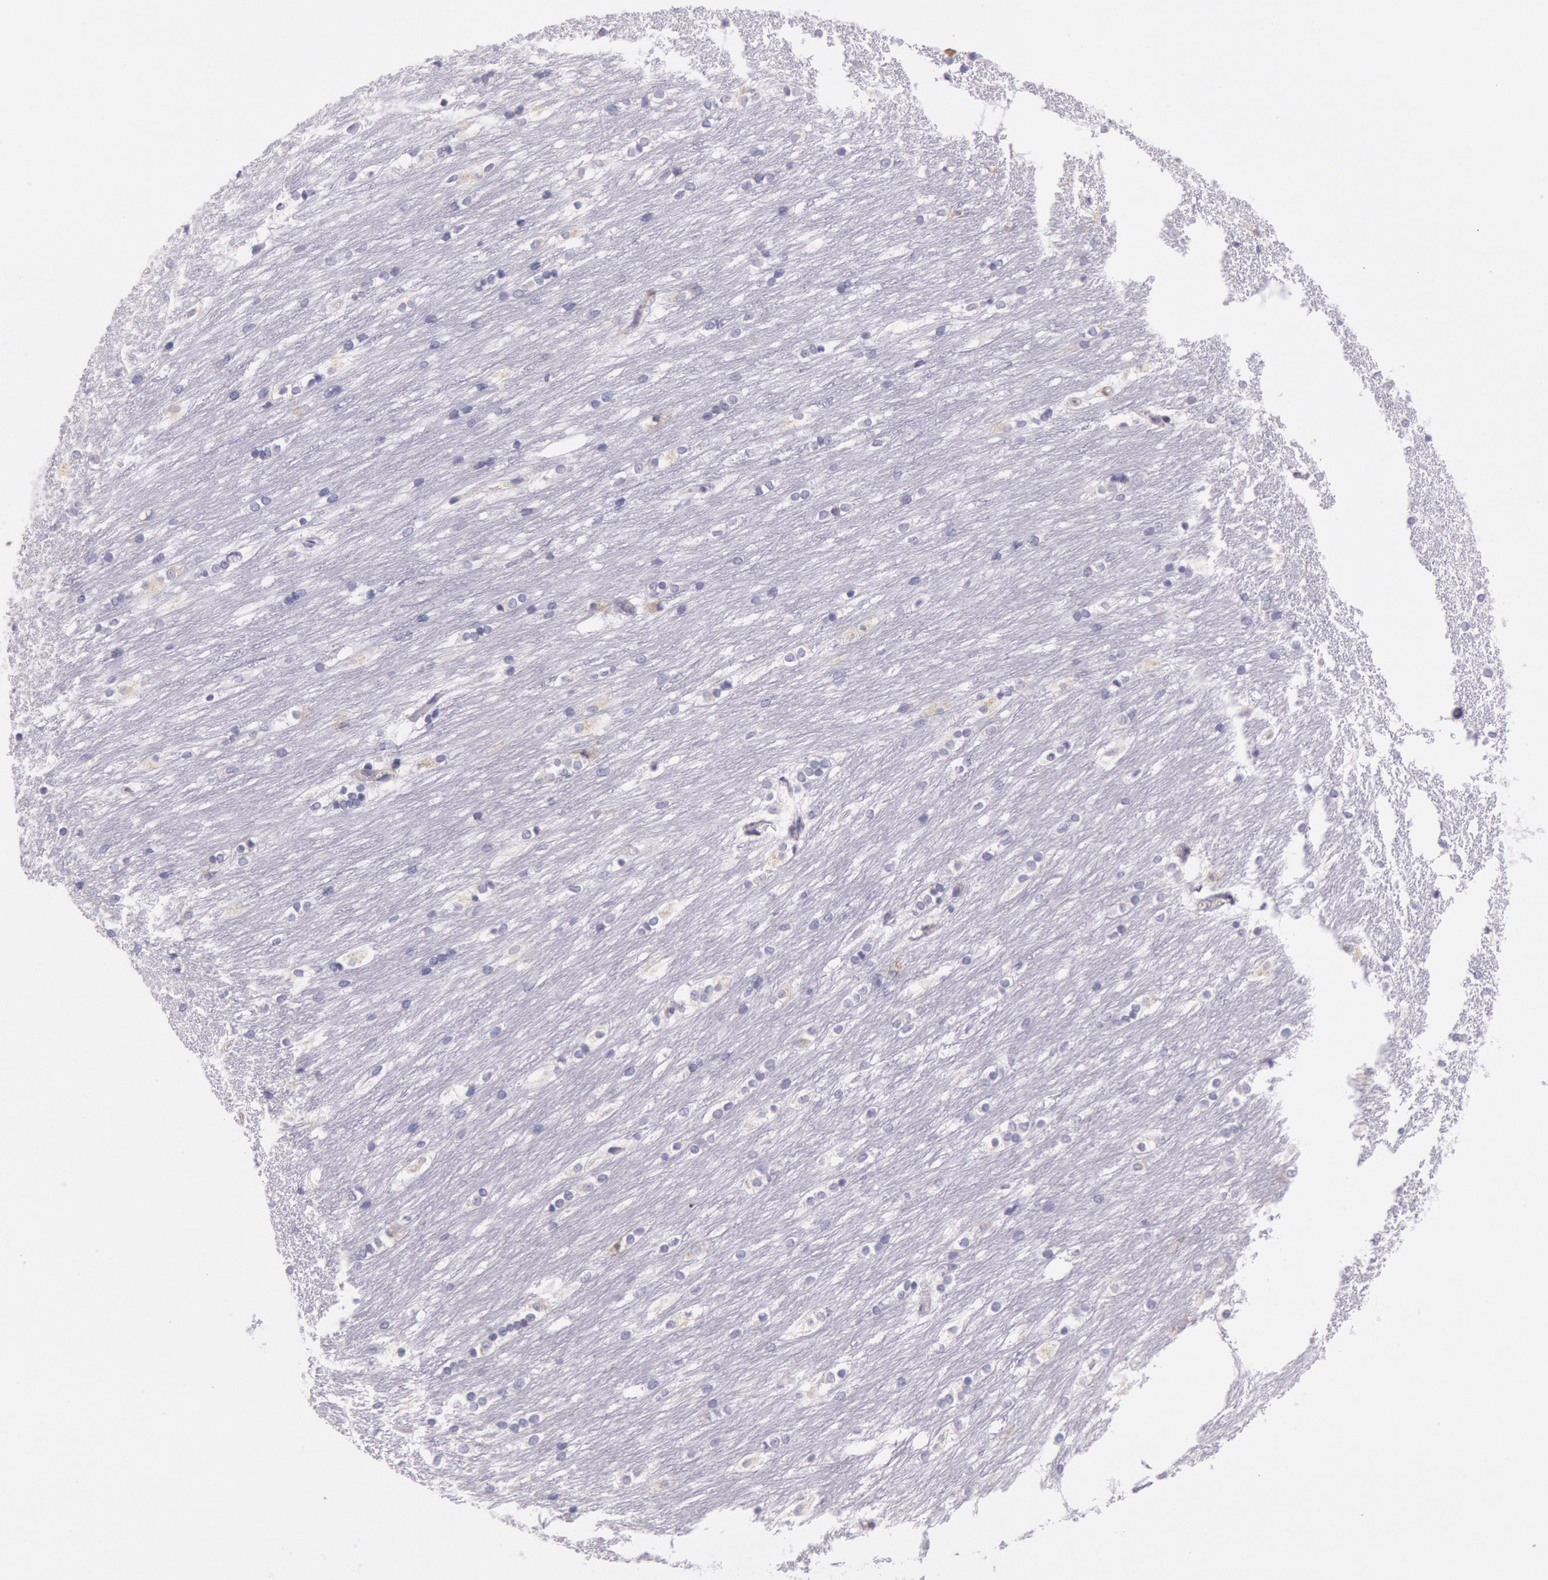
{"staining": {"intensity": "moderate", "quantity": "<25%", "location": "cytoplasmic/membranous"}, "tissue": "caudate", "cell_type": "Glial cells", "image_type": "normal", "snomed": [{"axis": "morphology", "description": "Normal tissue, NOS"}, {"axis": "topography", "description": "Lateral ventricle wall"}], "caption": "A brown stain highlights moderate cytoplasmic/membranous expression of a protein in glial cells of benign caudate. Immunohistochemistry (ihc) stains the protein in brown and the nuclei are stained blue.", "gene": "CIDEB", "patient": {"sex": "female", "age": 19}}